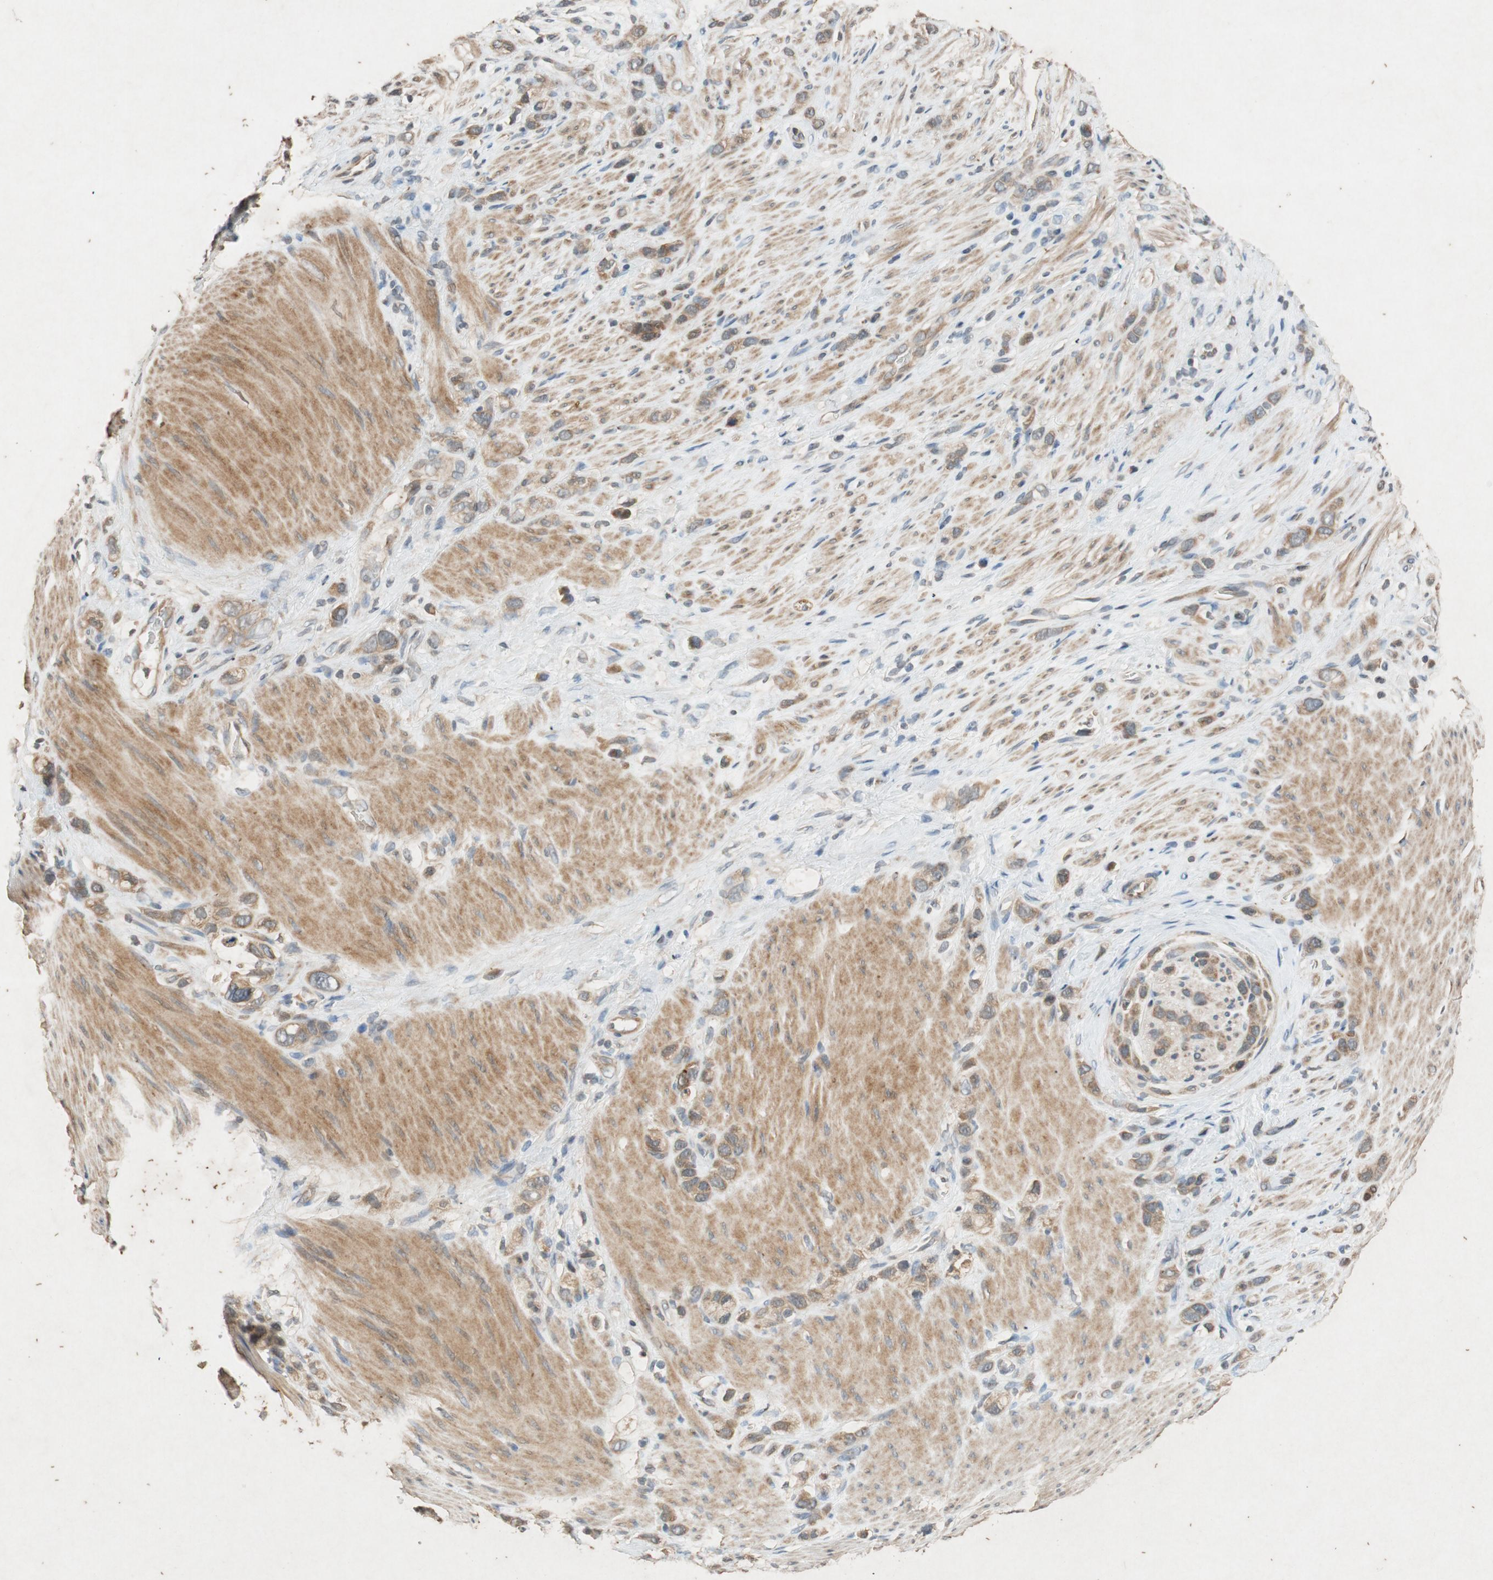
{"staining": {"intensity": "moderate", "quantity": ">75%", "location": "cytoplasmic/membranous"}, "tissue": "stomach cancer", "cell_type": "Tumor cells", "image_type": "cancer", "snomed": [{"axis": "morphology", "description": "Normal tissue, NOS"}, {"axis": "morphology", "description": "Adenocarcinoma, NOS"}, {"axis": "morphology", "description": "Adenocarcinoma, High grade"}, {"axis": "topography", "description": "Stomach, upper"}, {"axis": "topography", "description": "Stomach"}], "caption": "Protein analysis of adenocarcinoma (stomach) tissue reveals moderate cytoplasmic/membranous expression in about >75% of tumor cells.", "gene": "ATP2C1", "patient": {"sex": "female", "age": 65}}